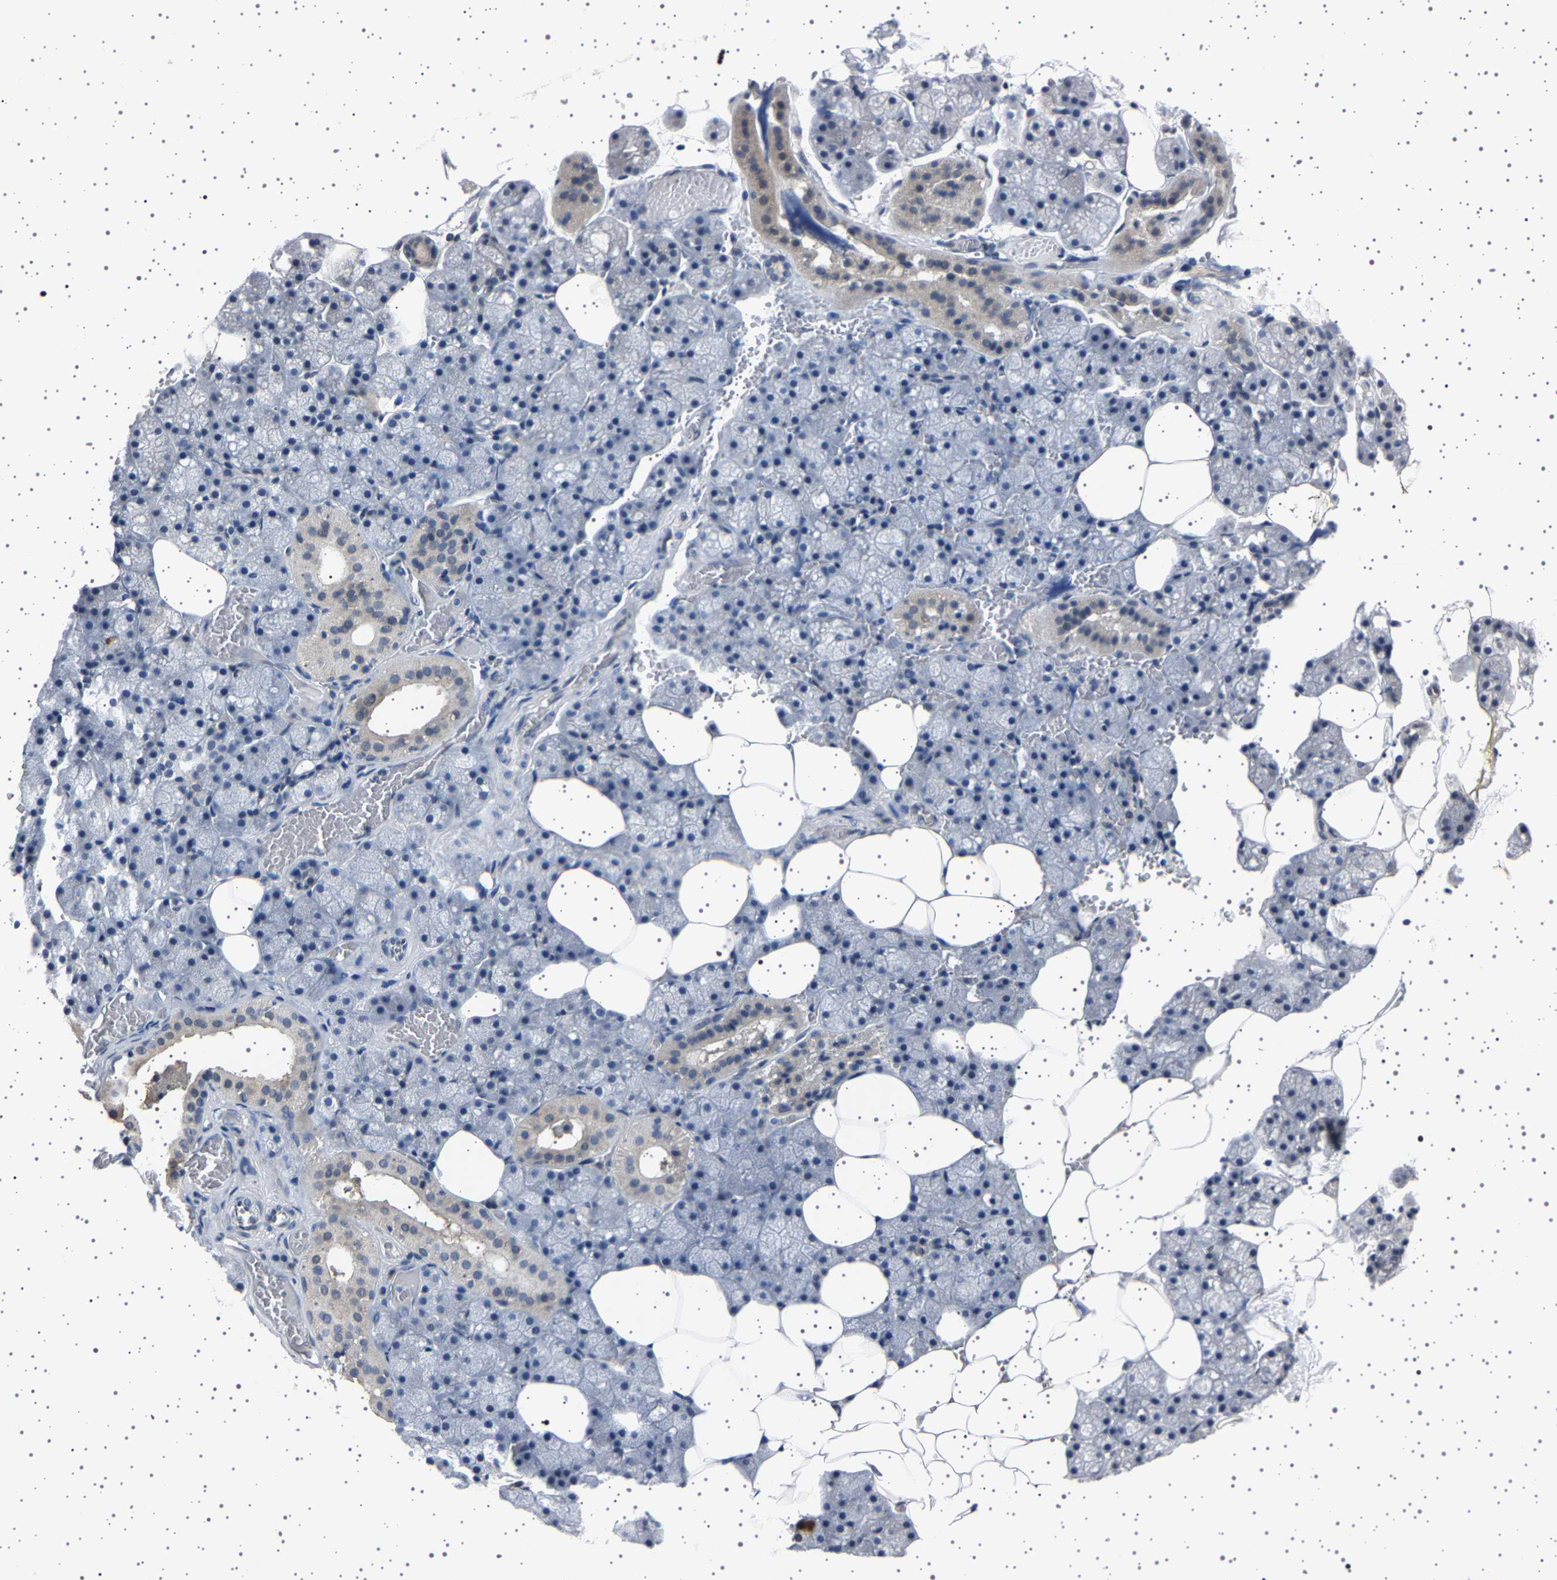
{"staining": {"intensity": "weak", "quantity": "<25%", "location": "cytoplasmic/membranous"}, "tissue": "salivary gland", "cell_type": "Glandular cells", "image_type": "normal", "snomed": [{"axis": "morphology", "description": "Normal tissue, NOS"}, {"axis": "topography", "description": "Salivary gland"}], "caption": "Glandular cells show no significant protein positivity in normal salivary gland. Nuclei are stained in blue.", "gene": "IL10RB", "patient": {"sex": "male", "age": 62}}